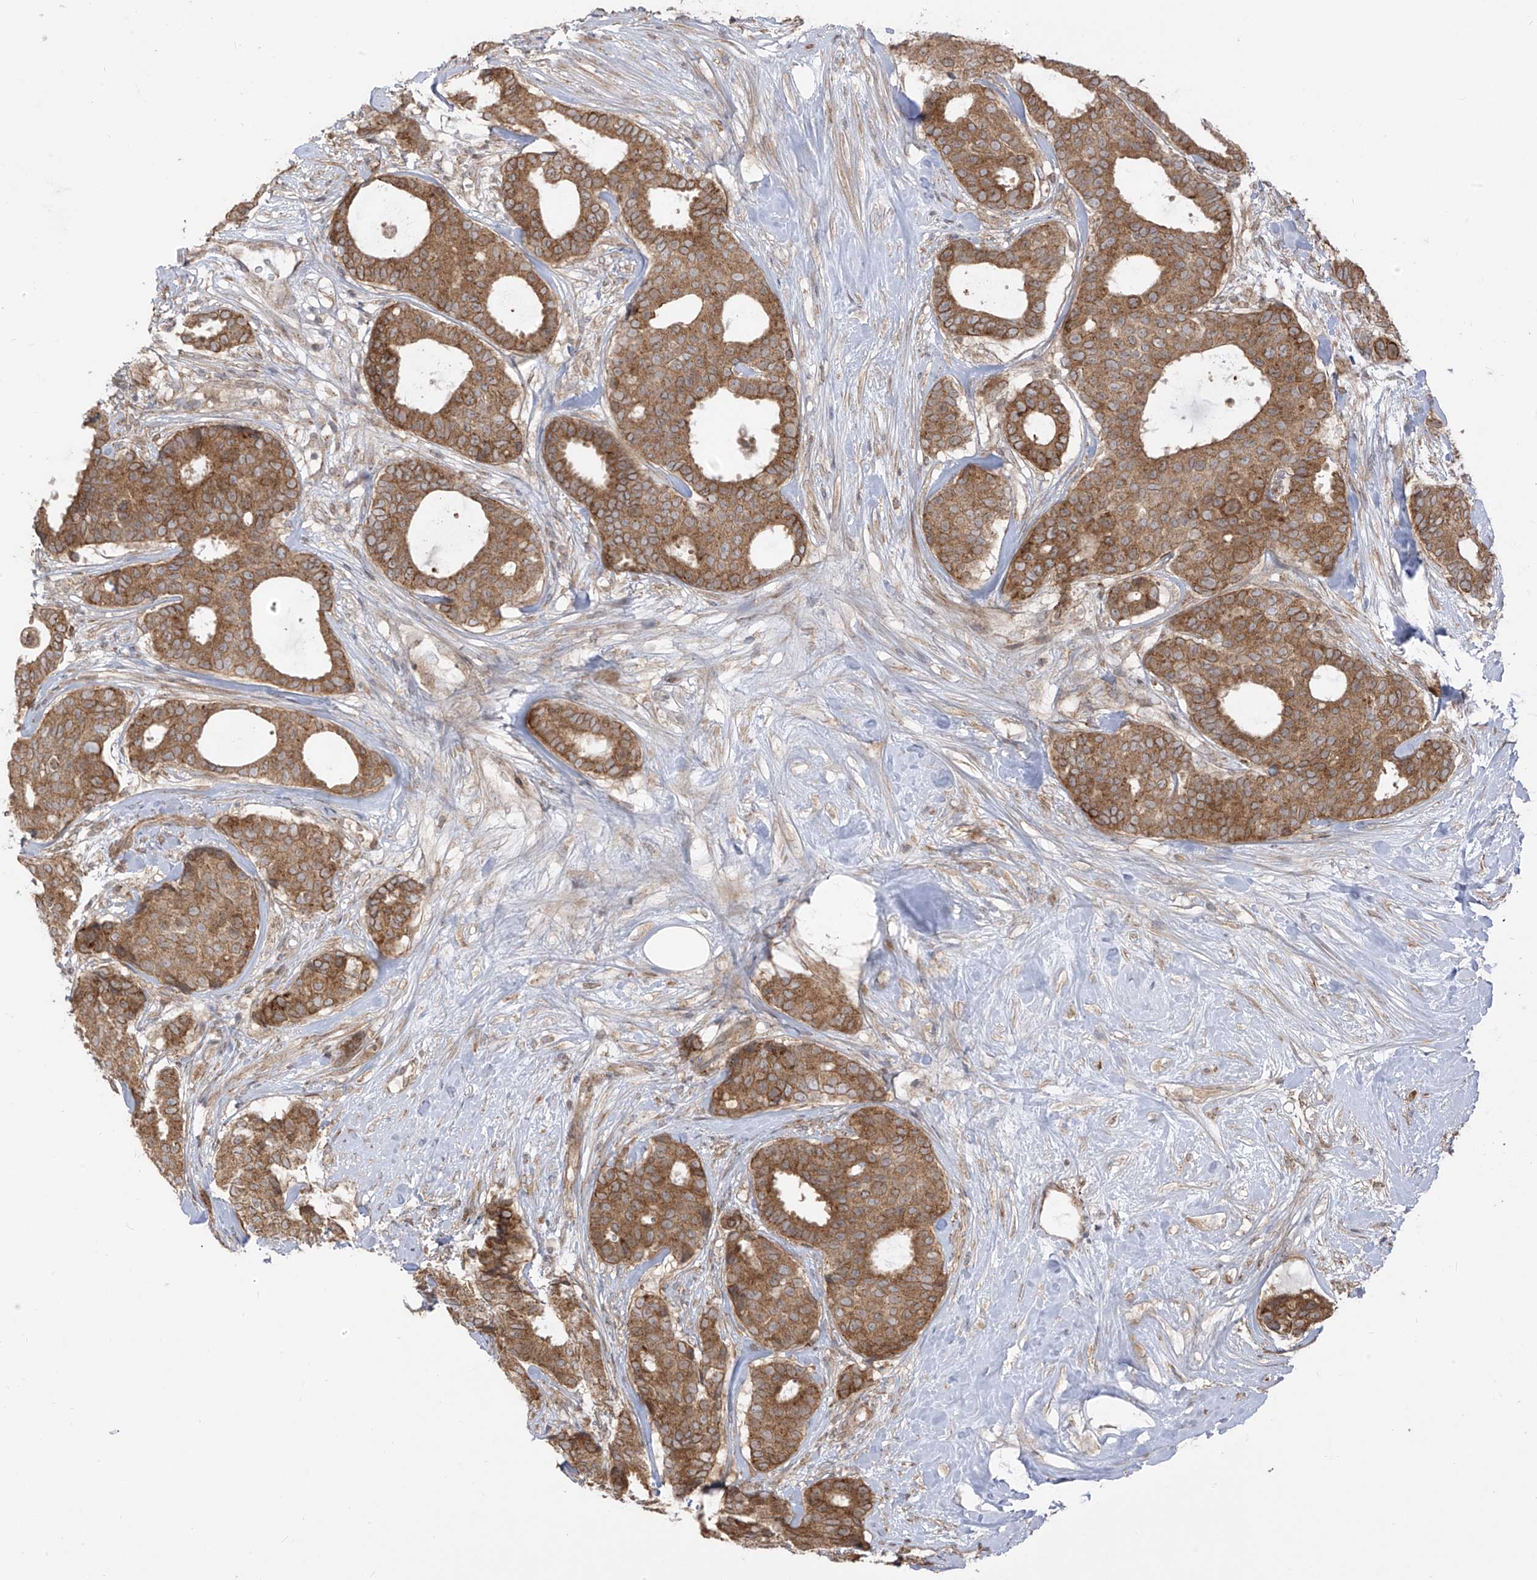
{"staining": {"intensity": "moderate", "quantity": ">75%", "location": "cytoplasmic/membranous"}, "tissue": "breast cancer", "cell_type": "Tumor cells", "image_type": "cancer", "snomed": [{"axis": "morphology", "description": "Duct carcinoma"}, {"axis": "topography", "description": "Breast"}], "caption": "Immunohistochemistry image of neoplastic tissue: human breast cancer stained using immunohistochemistry (IHC) shows medium levels of moderate protein expression localized specifically in the cytoplasmic/membranous of tumor cells, appearing as a cytoplasmic/membranous brown color.", "gene": "PDE11A", "patient": {"sex": "female", "age": 75}}